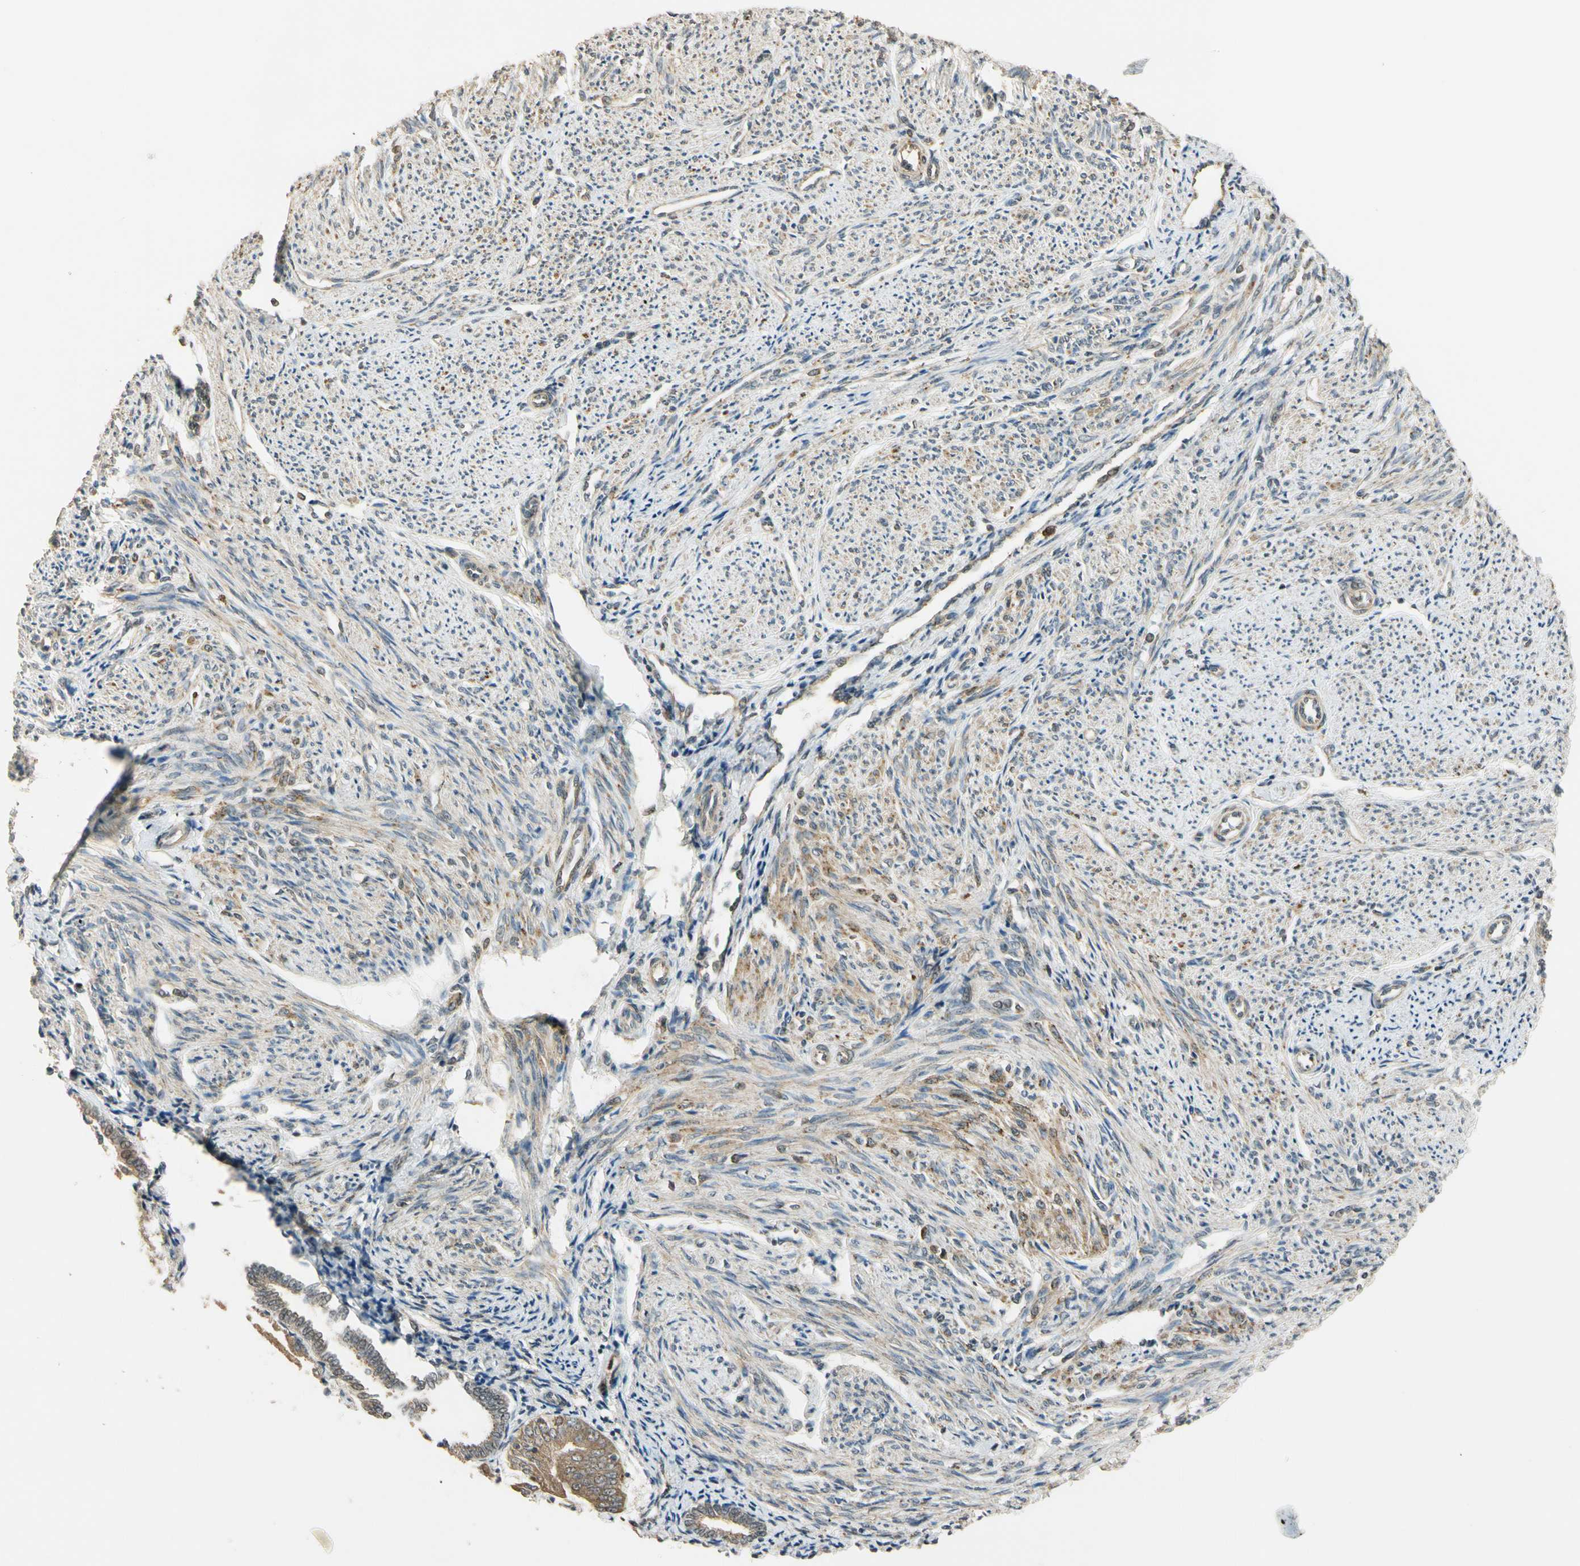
{"staining": {"intensity": "weak", "quantity": ">75%", "location": "cytoplasmic/membranous"}, "tissue": "smooth muscle", "cell_type": "Smooth muscle cells", "image_type": "normal", "snomed": [{"axis": "morphology", "description": "Normal tissue, NOS"}, {"axis": "topography", "description": "Smooth muscle"}], "caption": "A brown stain highlights weak cytoplasmic/membranous expression of a protein in smooth muscle cells of unremarkable smooth muscle. (DAB (3,3'-diaminobenzidine) IHC, brown staining for protein, blue staining for nuclei).", "gene": "LAMTOR1", "patient": {"sex": "female", "age": 65}}